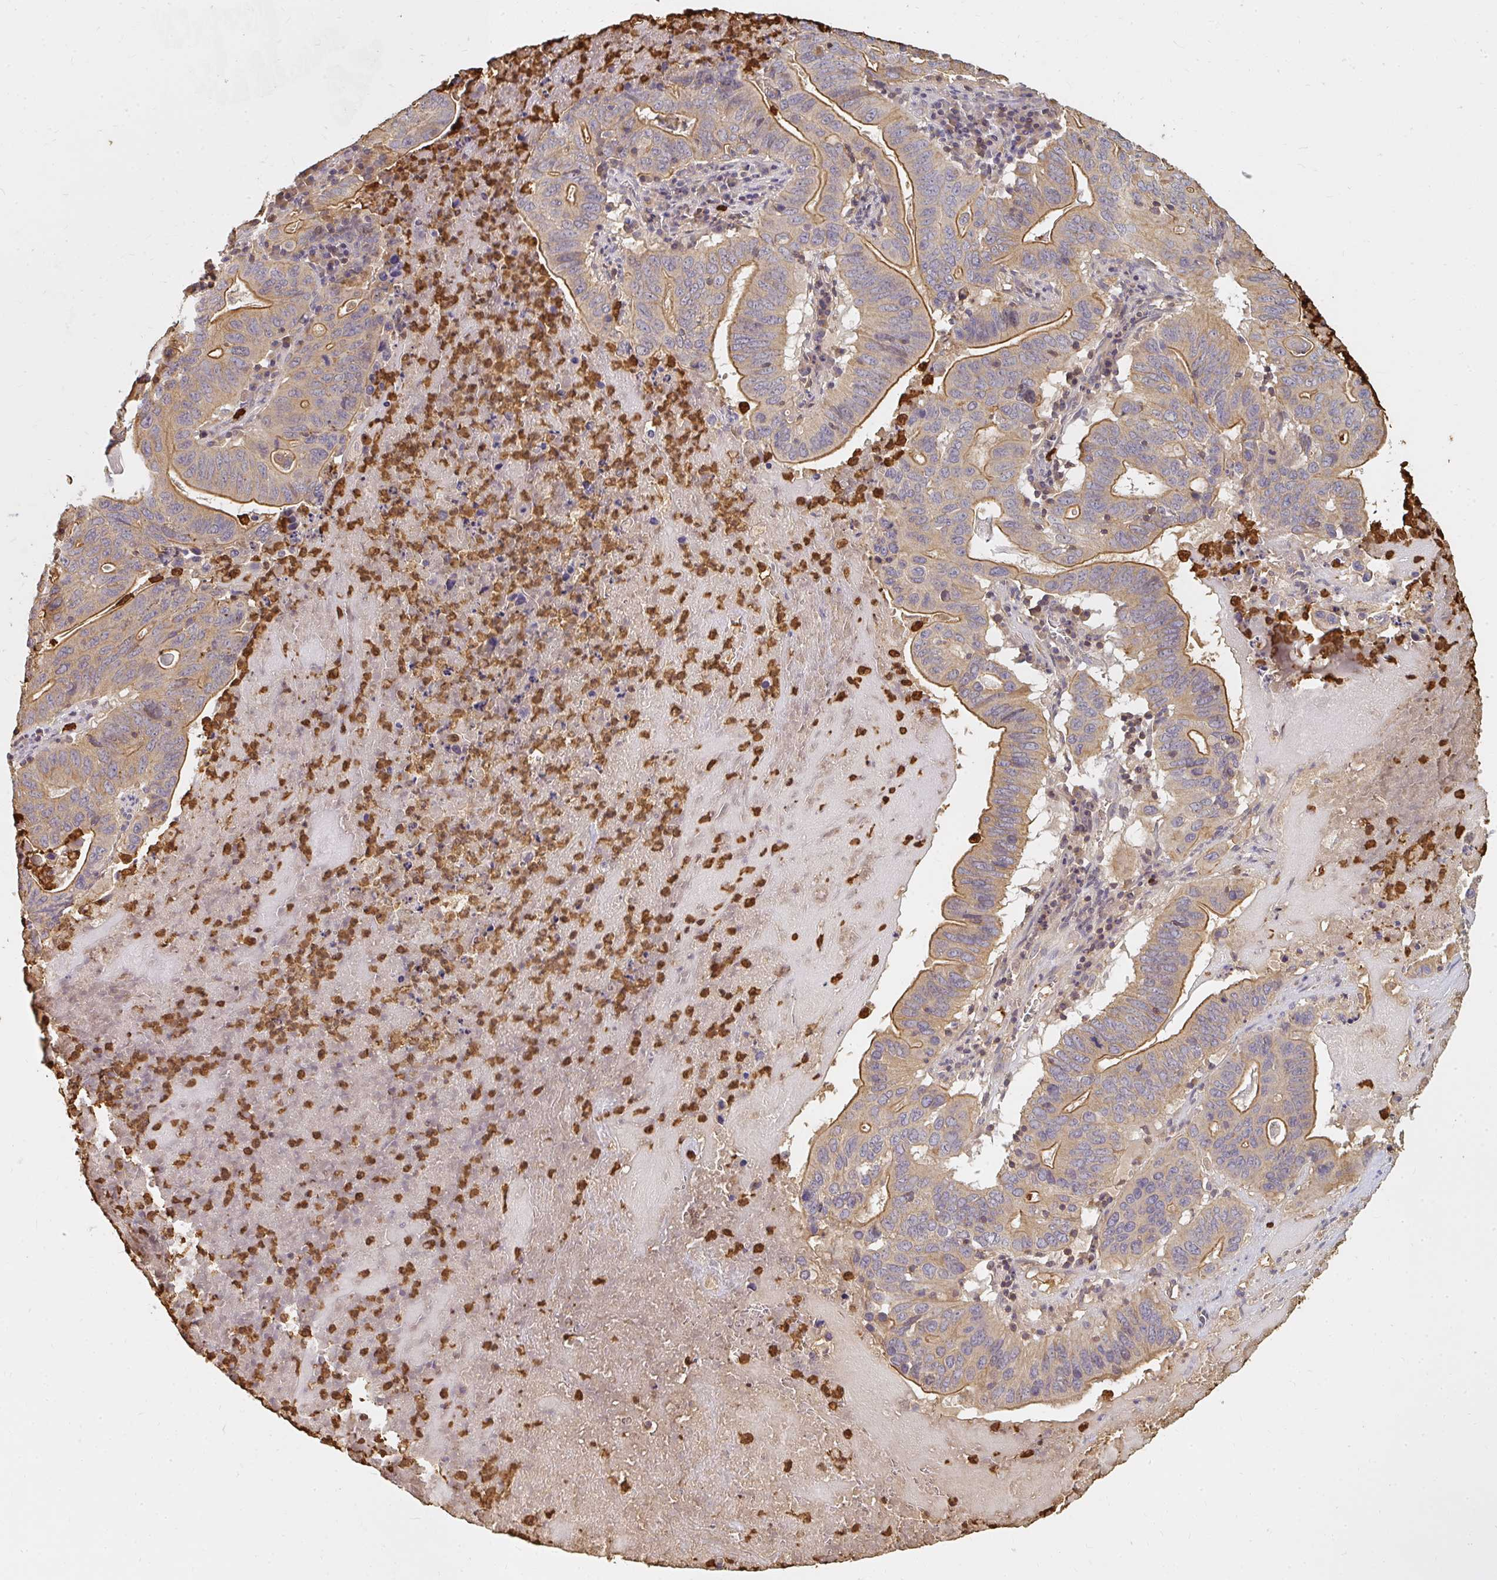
{"staining": {"intensity": "moderate", "quantity": "25%-75%", "location": "cytoplasmic/membranous"}, "tissue": "lung cancer", "cell_type": "Tumor cells", "image_type": "cancer", "snomed": [{"axis": "morphology", "description": "Adenocarcinoma, NOS"}, {"axis": "topography", "description": "Lung"}], "caption": "An image showing moderate cytoplasmic/membranous positivity in about 25%-75% of tumor cells in lung cancer, as visualized by brown immunohistochemical staining.", "gene": "CNTRL", "patient": {"sex": "female", "age": 60}}